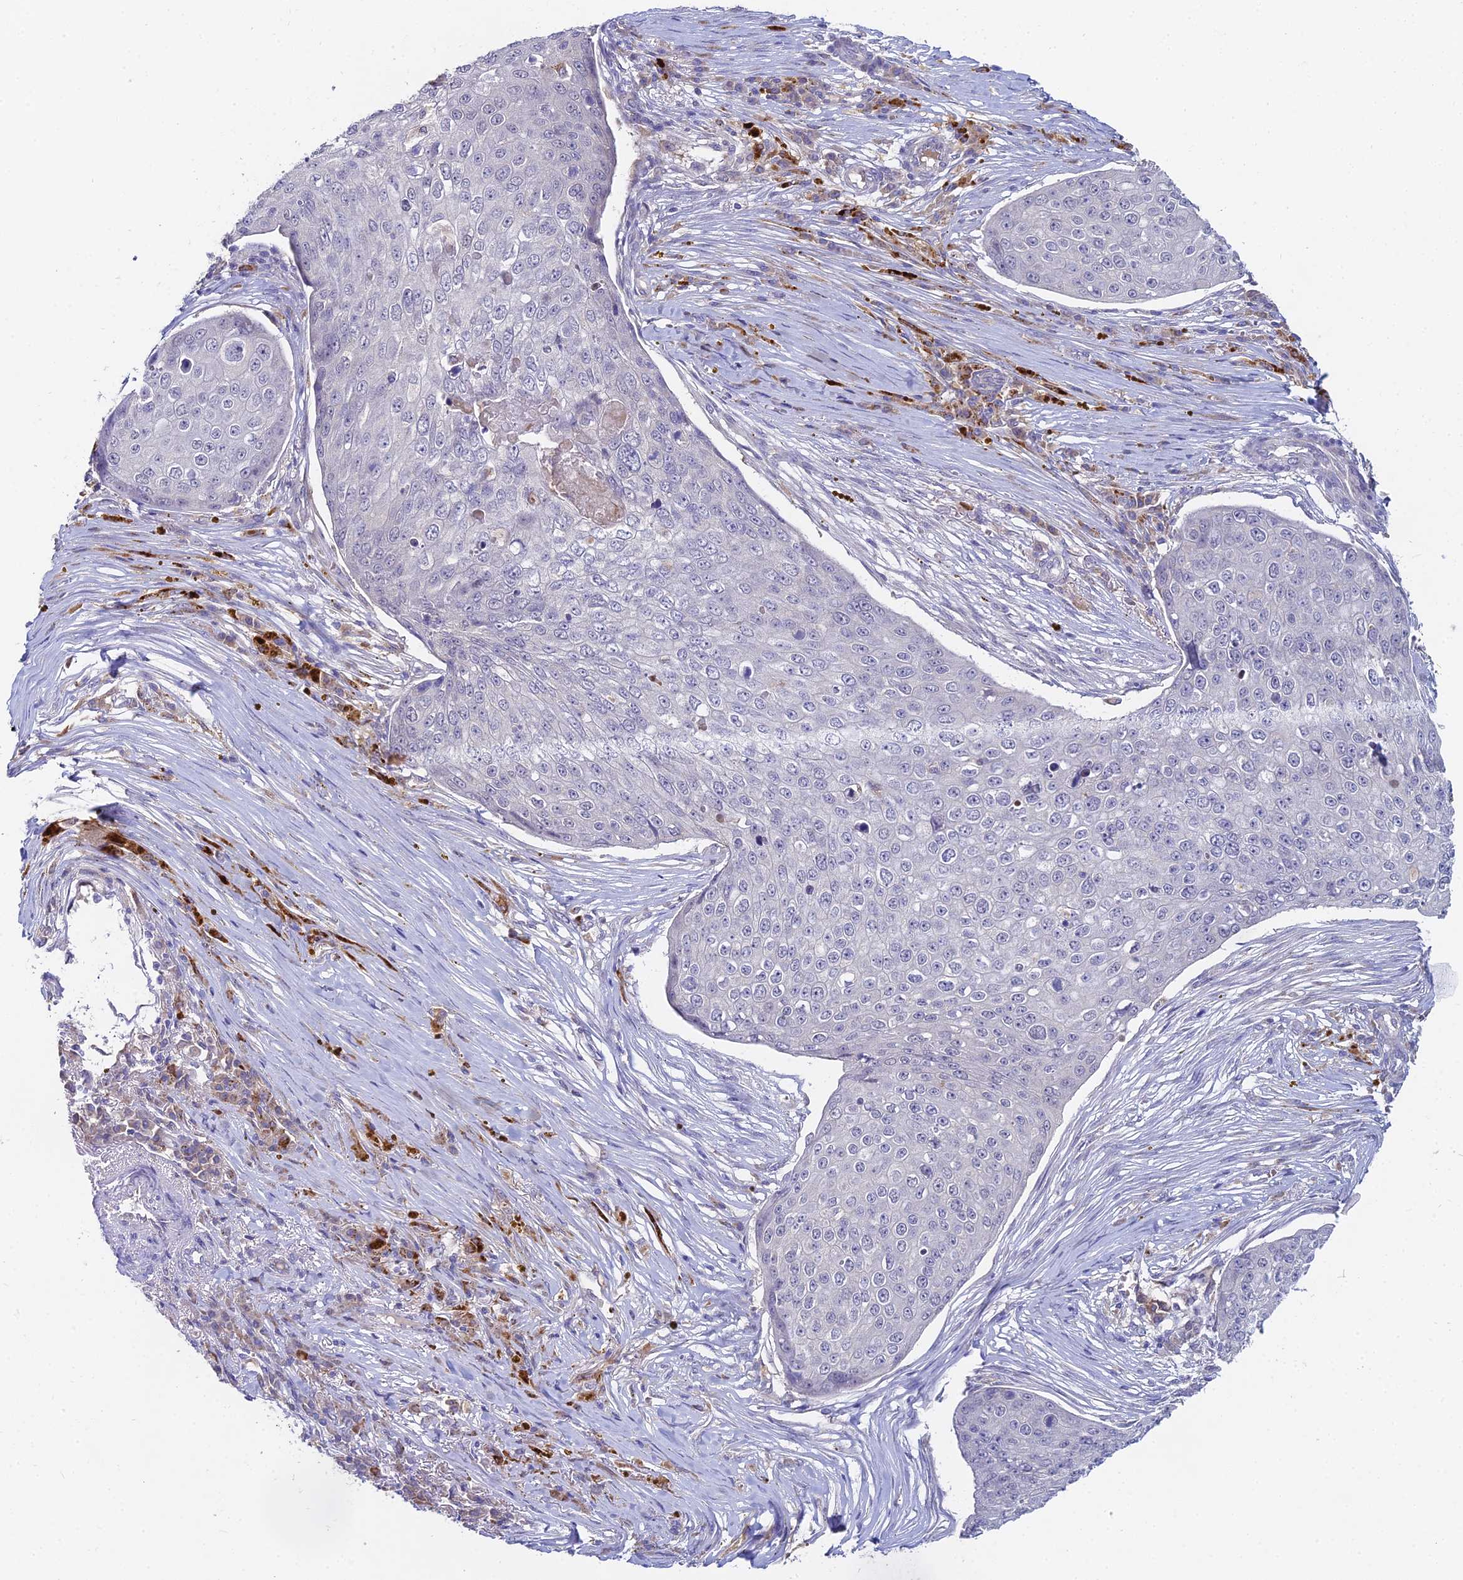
{"staining": {"intensity": "negative", "quantity": "none", "location": "none"}, "tissue": "skin cancer", "cell_type": "Tumor cells", "image_type": "cancer", "snomed": [{"axis": "morphology", "description": "Squamous cell carcinoma, NOS"}, {"axis": "topography", "description": "Skin"}], "caption": "Skin cancer (squamous cell carcinoma) stained for a protein using IHC exhibits no positivity tumor cells.", "gene": "WDR43", "patient": {"sex": "male", "age": 71}}